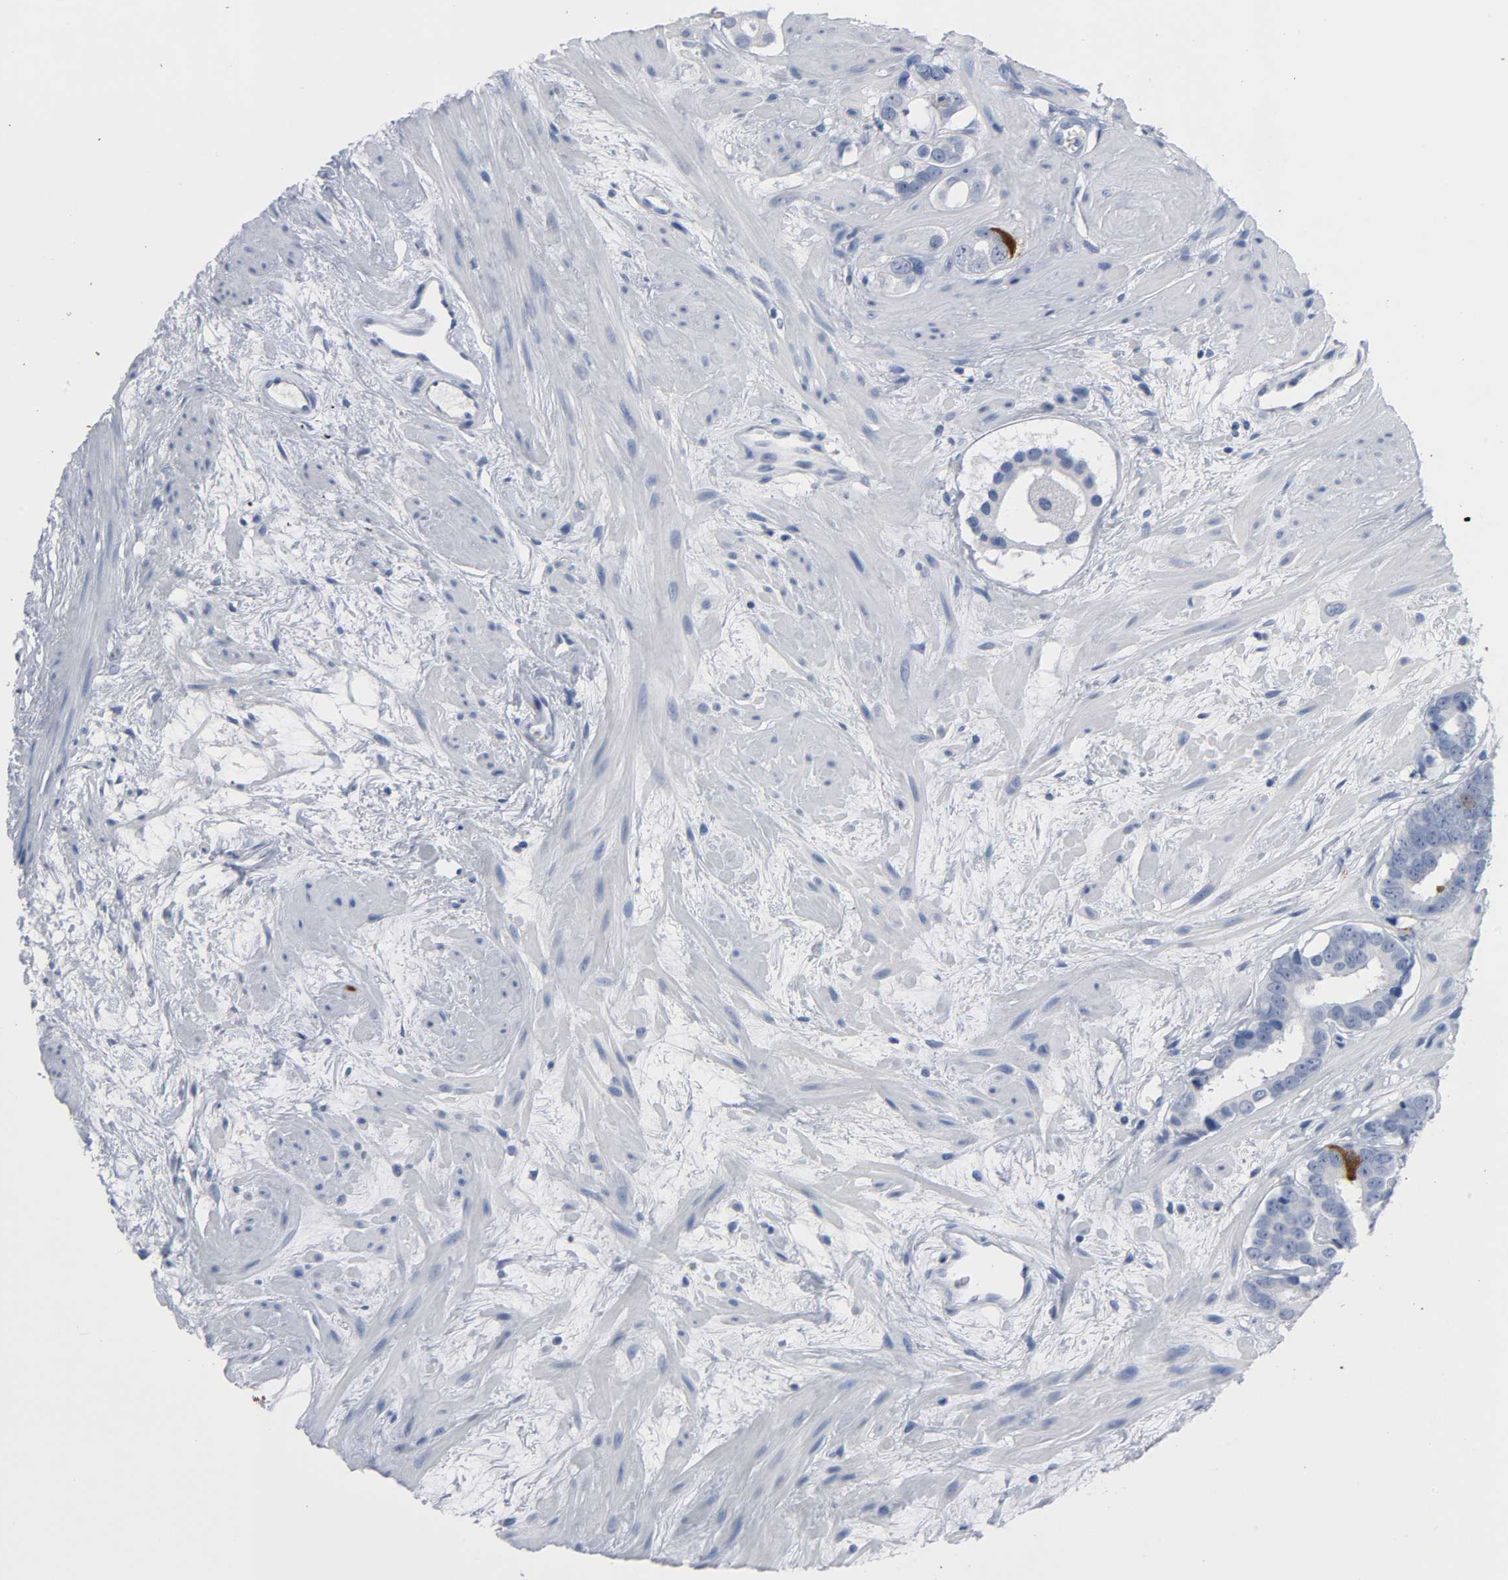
{"staining": {"intensity": "strong", "quantity": "<25%", "location": "cytoplasmic/membranous,nuclear"}, "tissue": "prostate cancer", "cell_type": "Tumor cells", "image_type": "cancer", "snomed": [{"axis": "morphology", "description": "Adenocarcinoma, Low grade"}, {"axis": "topography", "description": "Prostate"}], "caption": "A medium amount of strong cytoplasmic/membranous and nuclear positivity is present in about <25% of tumor cells in prostate cancer tissue. The protein of interest is stained brown, and the nuclei are stained in blue (DAB (3,3'-diaminobenzidine) IHC with brightfield microscopy, high magnification).", "gene": "CDC20", "patient": {"sex": "male", "age": 57}}